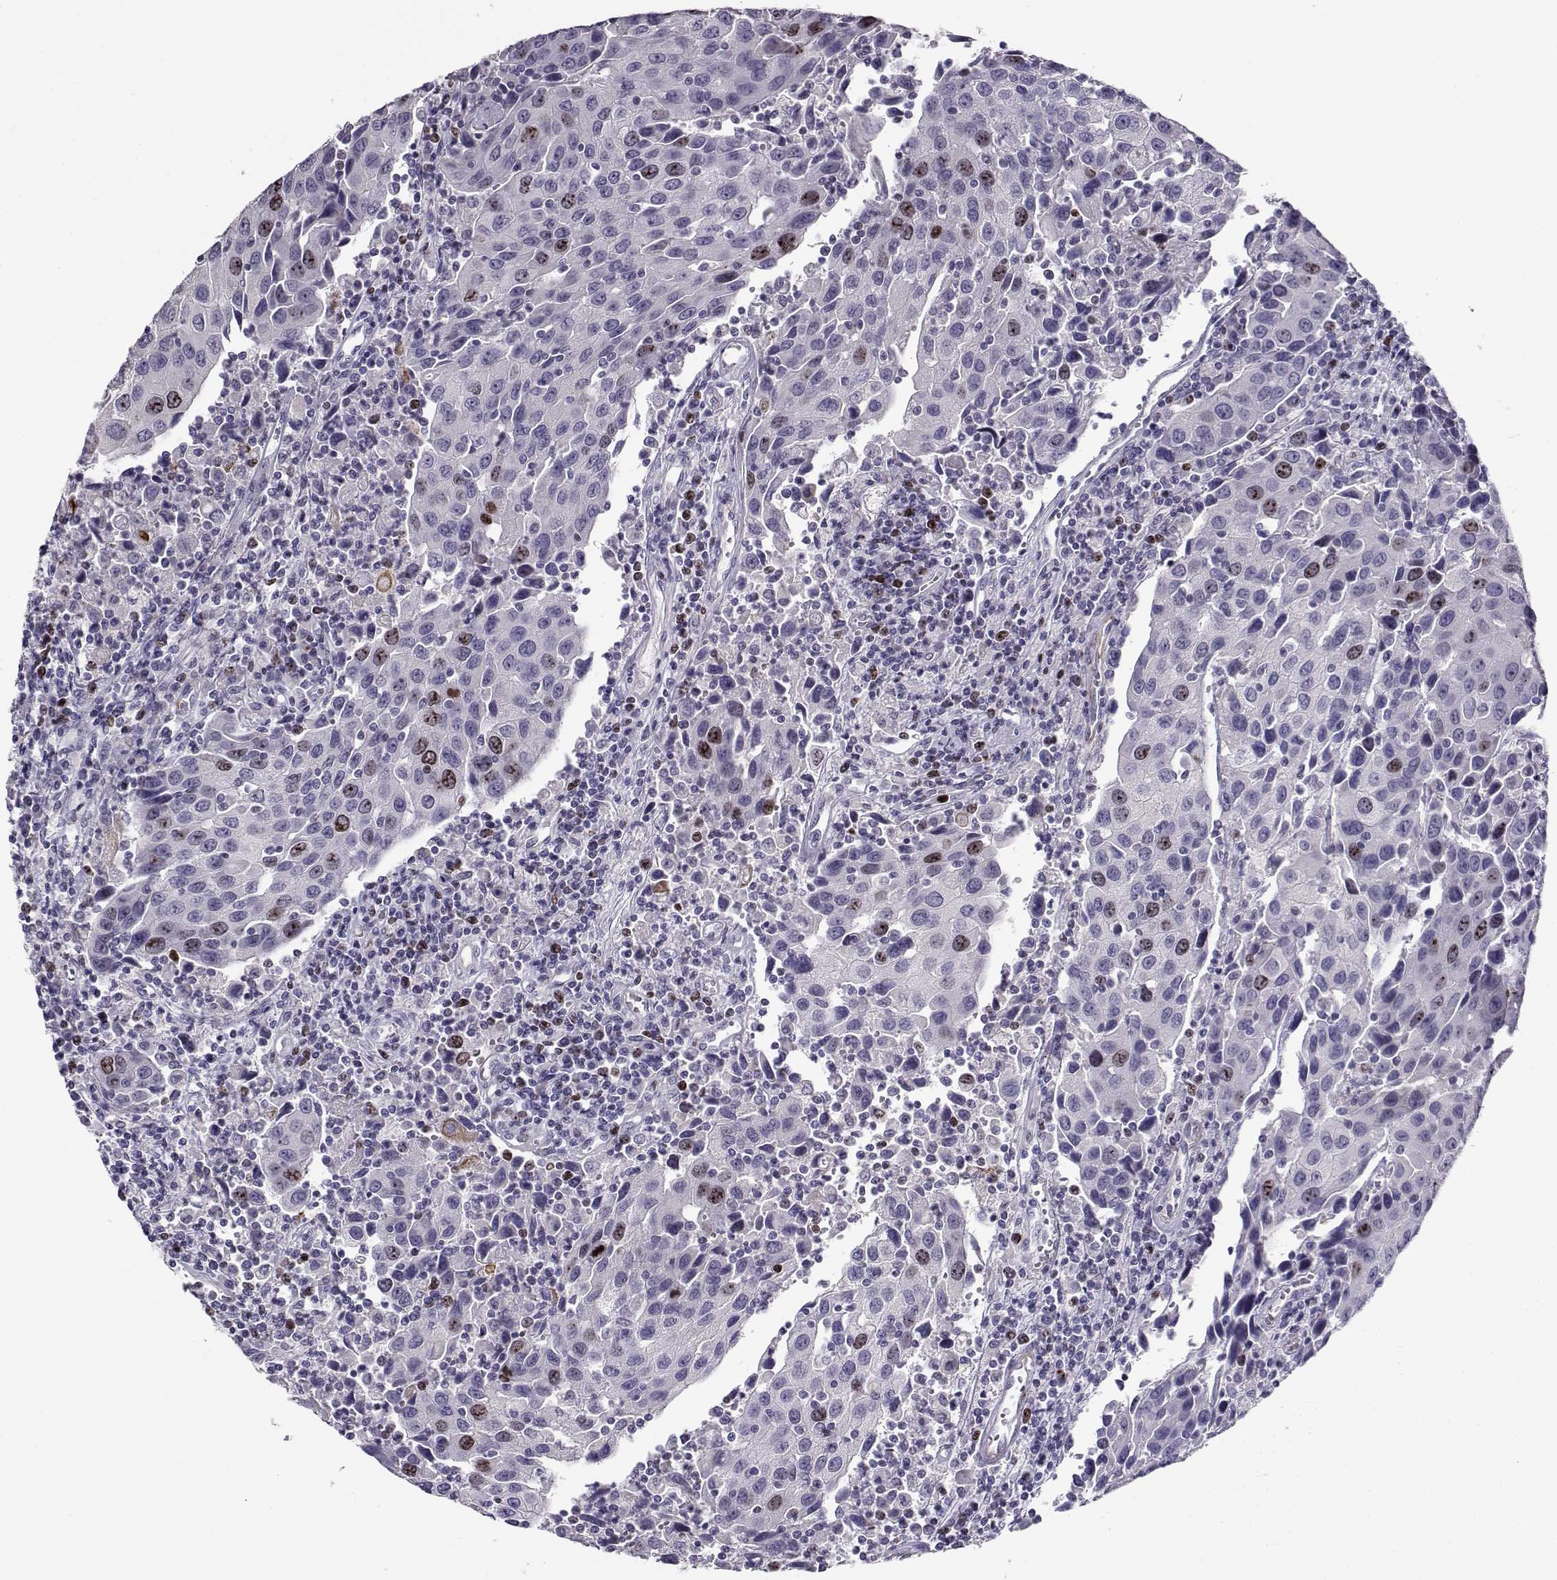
{"staining": {"intensity": "moderate", "quantity": "<25%", "location": "nuclear"}, "tissue": "urothelial cancer", "cell_type": "Tumor cells", "image_type": "cancer", "snomed": [{"axis": "morphology", "description": "Urothelial carcinoma, High grade"}, {"axis": "topography", "description": "Urinary bladder"}], "caption": "This is an image of immunohistochemistry staining of urothelial cancer, which shows moderate expression in the nuclear of tumor cells.", "gene": "NPW", "patient": {"sex": "female", "age": 85}}